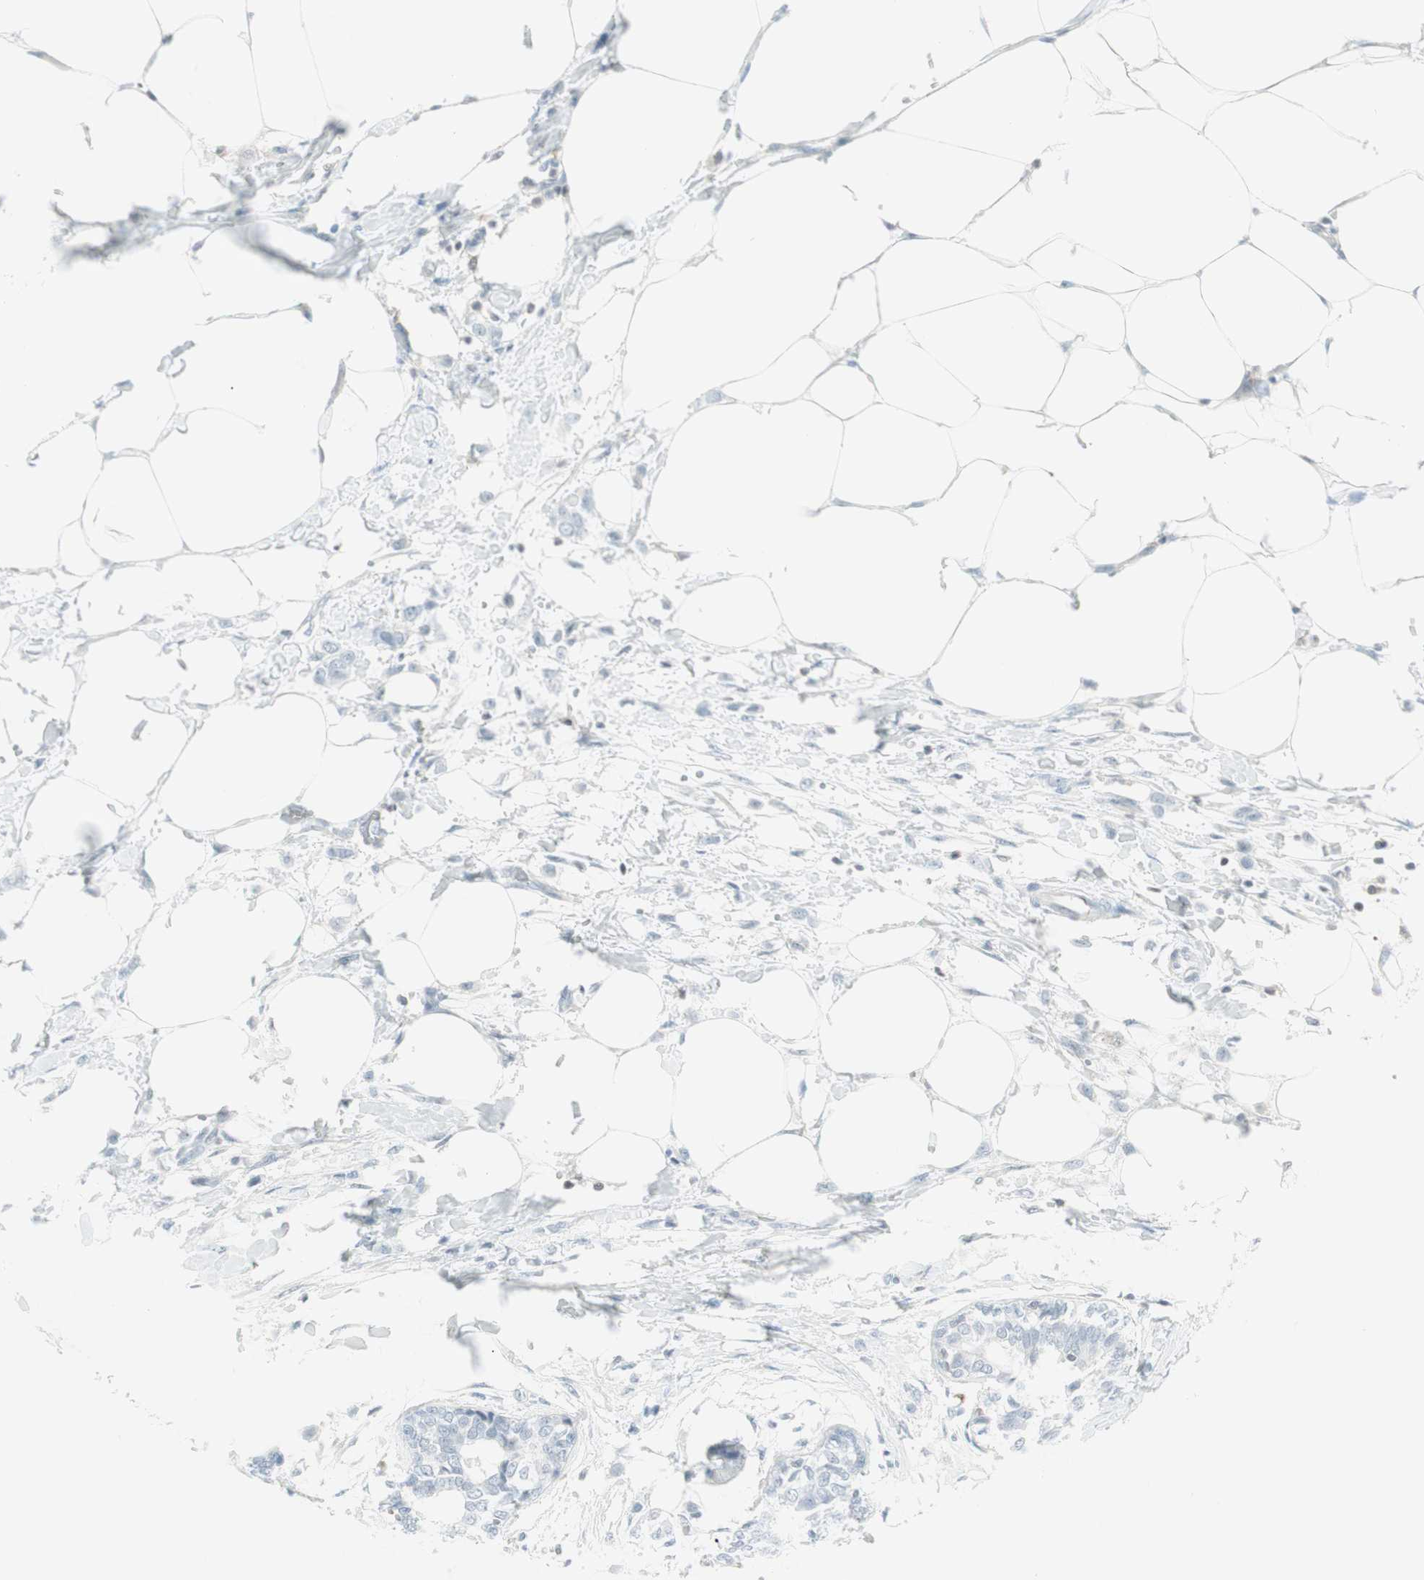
{"staining": {"intensity": "negative", "quantity": "none", "location": "none"}, "tissue": "breast cancer", "cell_type": "Tumor cells", "image_type": "cancer", "snomed": [{"axis": "morphology", "description": "Lobular carcinoma, in situ"}, {"axis": "morphology", "description": "Lobular carcinoma"}, {"axis": "topography", "description": "Breast"}], "caption": "A photomicrograph of human breast cancer (lobular carcinoma in situ) is negative for staining in tumor cells.", "gene": "MAP4K1", "patient": {"sex": "female", "age": 41}}